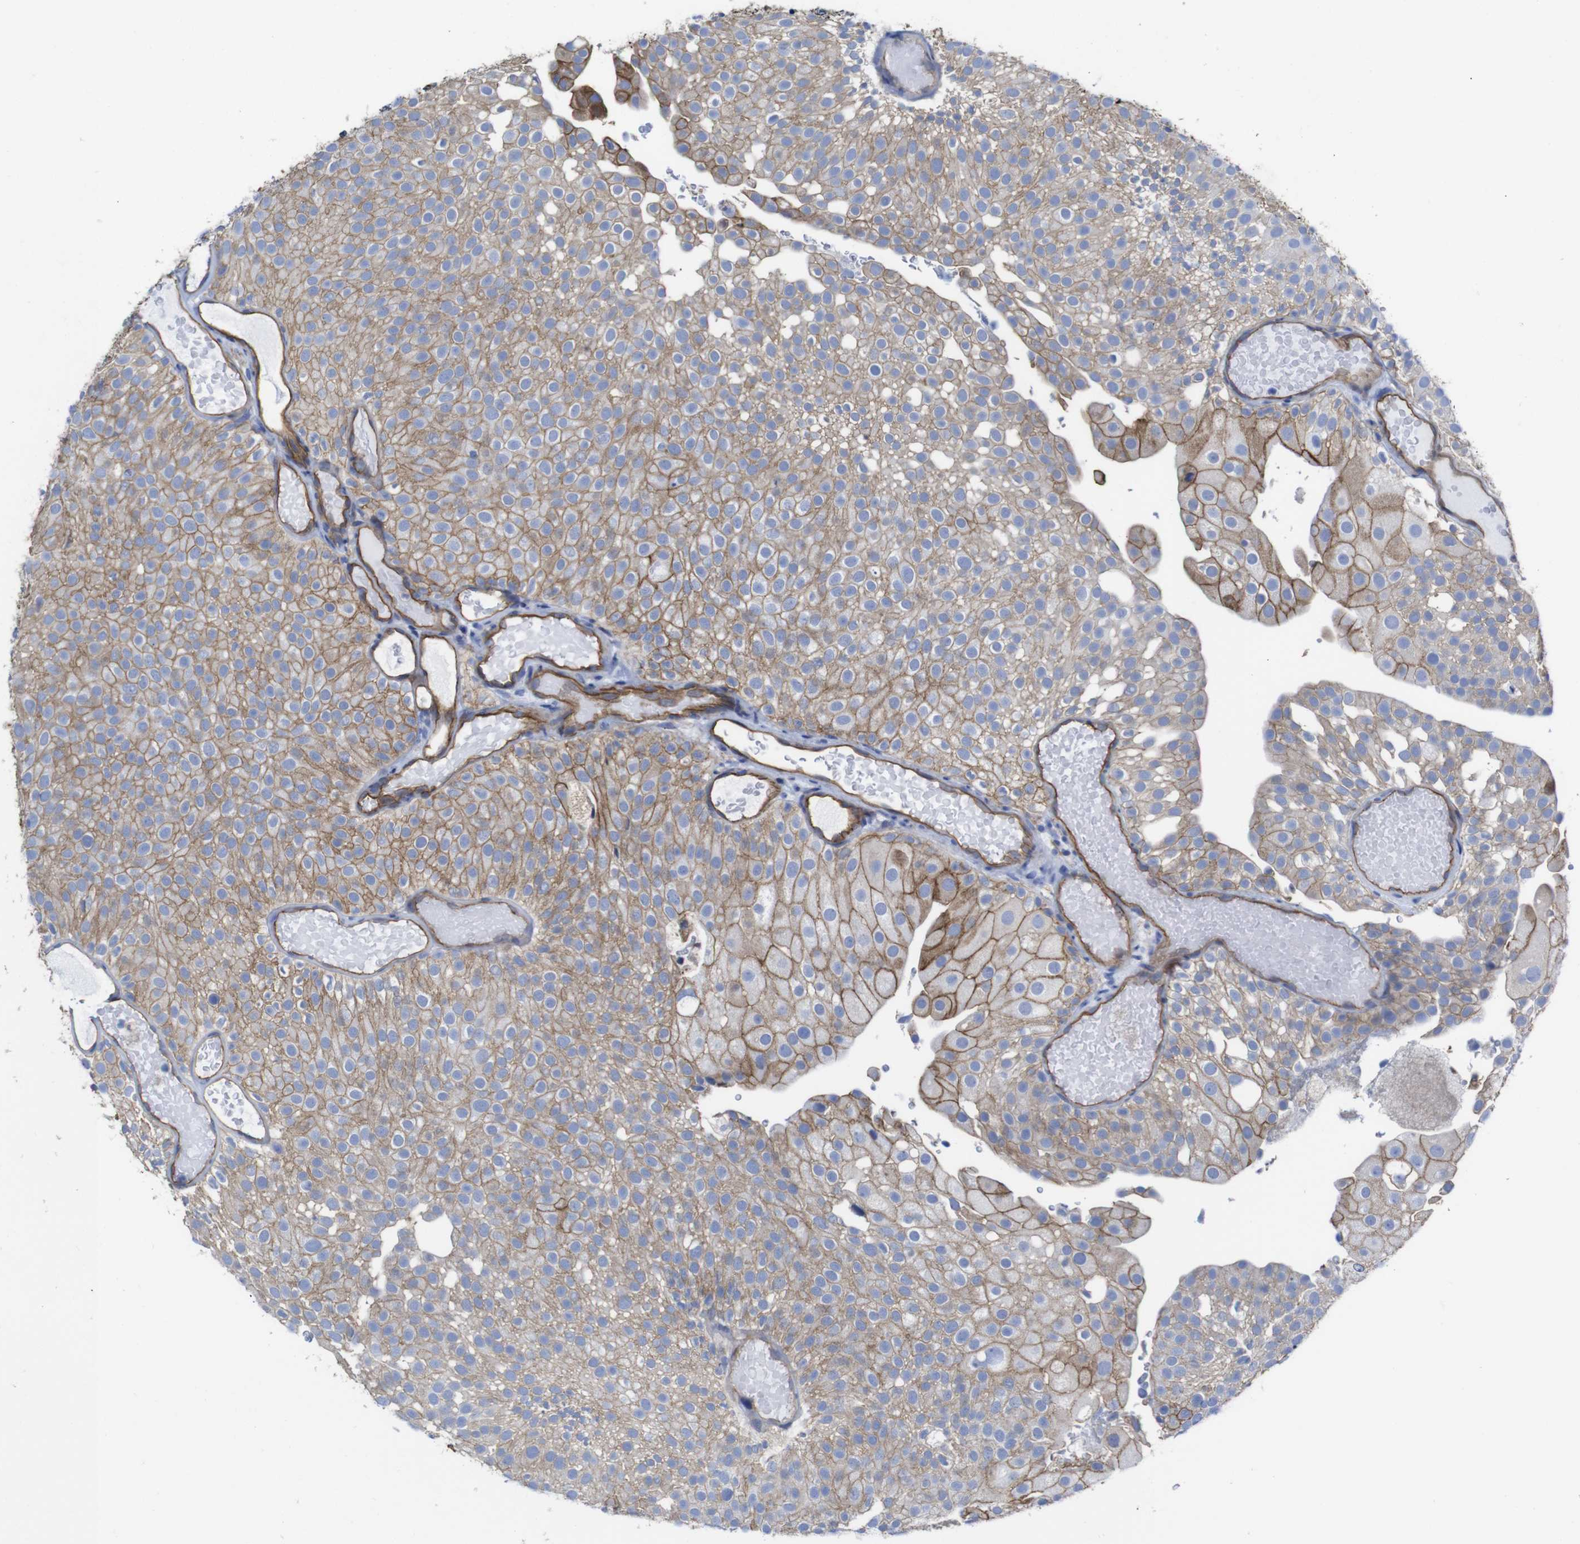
{"staining": {"intensity": "moderate", "quantity": ">75%", "location": "cytoplasmic/membranous"}, "tissue": "urothelial cancer", "cell_type": "Tumor cells", "image_type": "cancer", "snomed": [{"axis": "morphology", "description": "Urothelial carcinoma, Low grade"}, {"axis": "topography", "description": "Urinary bladder"}], "caption": "Brown immunohistochemical staining in urothelial cancer shows moderate cytoplasmic/membranous staining in approximately >75% of tumor cells.", "gene": "SPTBN1", "patient": {"sex": "male", "age": 78}}